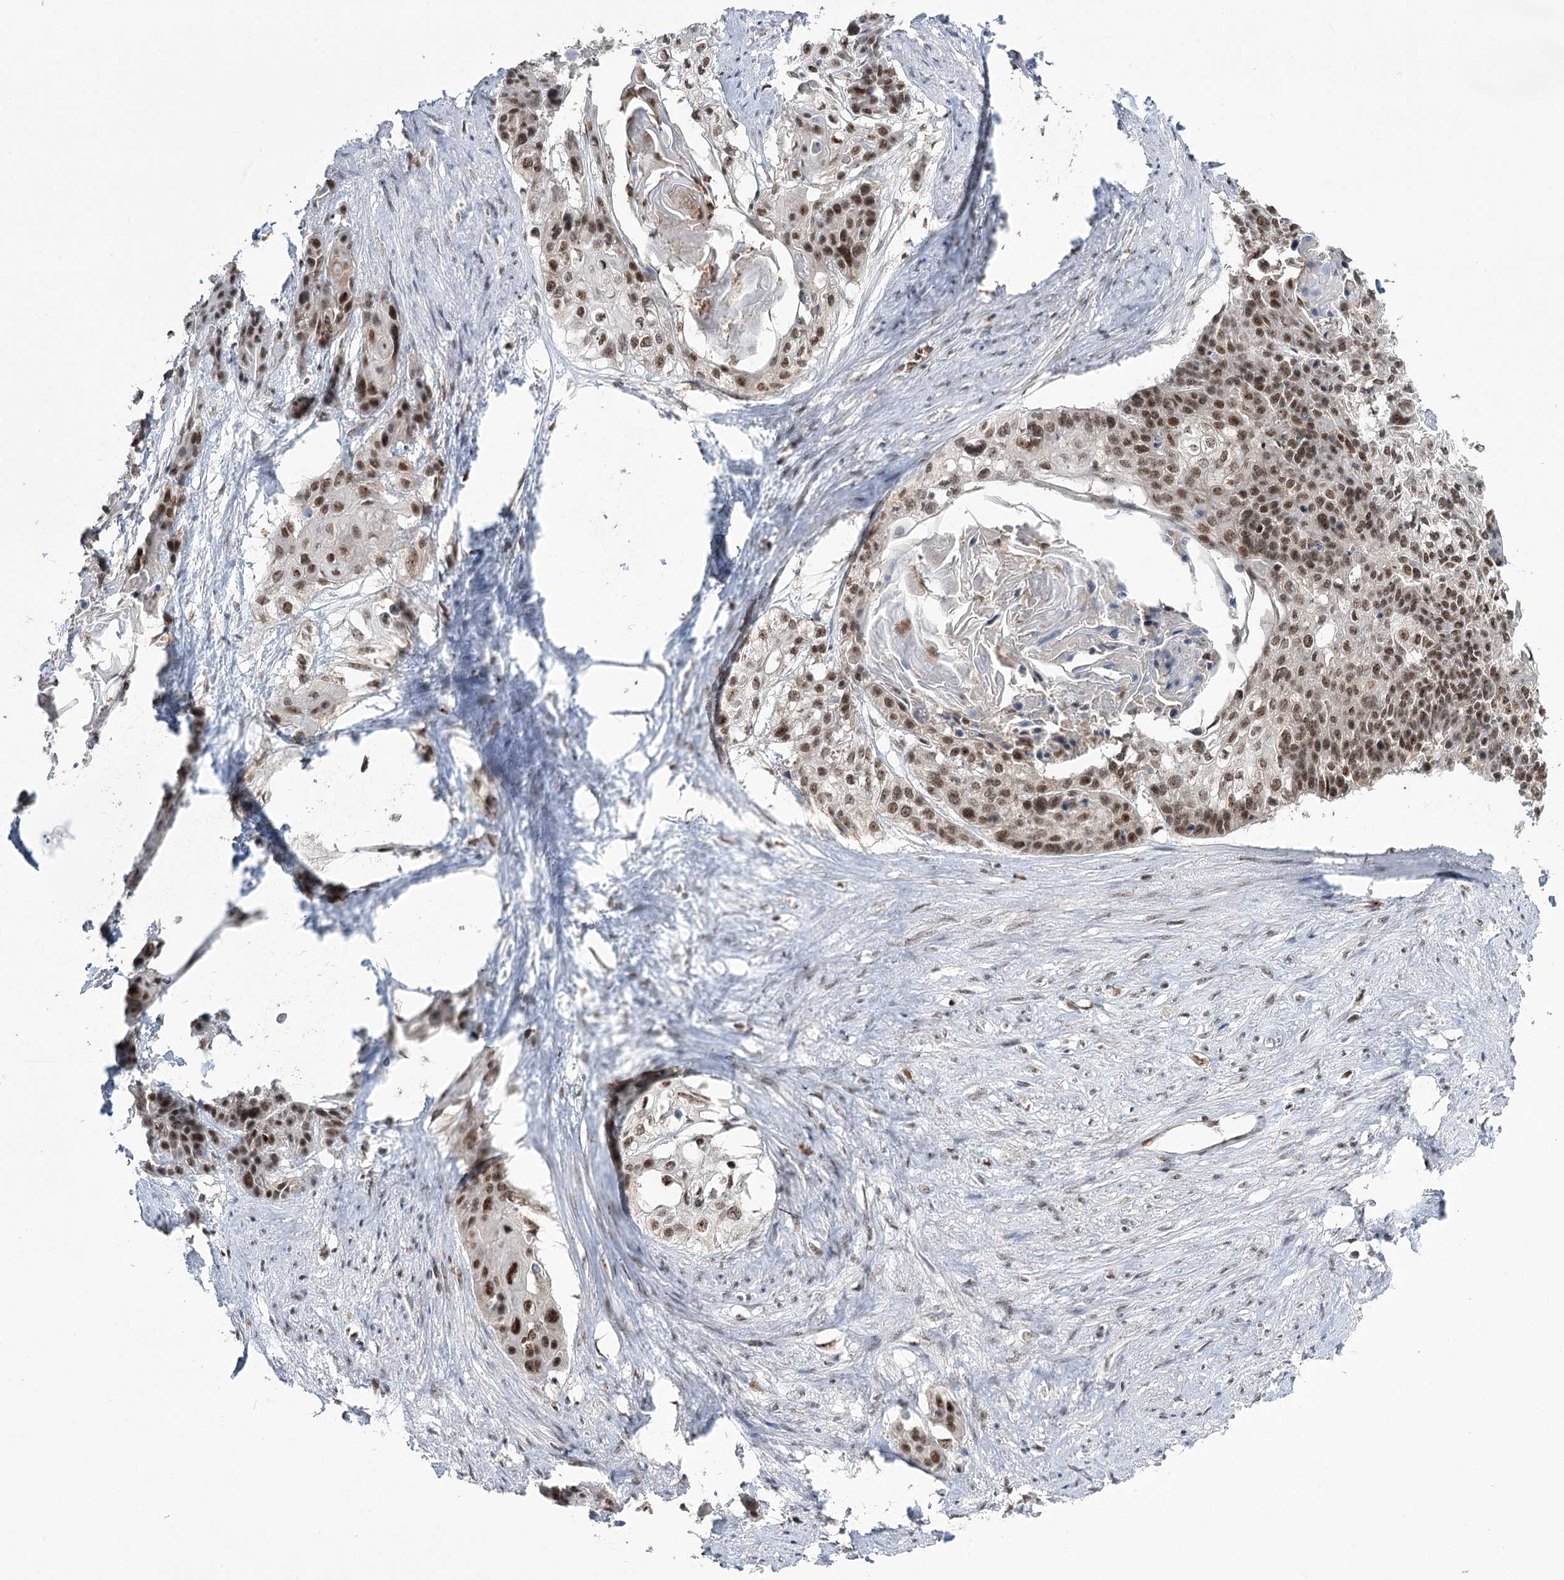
{"staining": {"intensity": "moderate", "quantity": ">75%", "location": "nuclear"}, "tissue": "cervical cancer", "cell_type": "Tumor cells", "image_type": "cancer", "snomed": [{"axis": "morphology", "description": "Squamous cell carcinoma, NOS"}, {"axis": "topography", "description": "Cervix"}], "caption": "Moderate nuclear protein positivity is present in about >75% of tumor cells in squamous cell carcinoma (cervical). Ihc stains the protein of interest in brown and the nuclei are stained blue.", "gene": "ERCC3", "patient": {"sex": "female", "age": 57}}